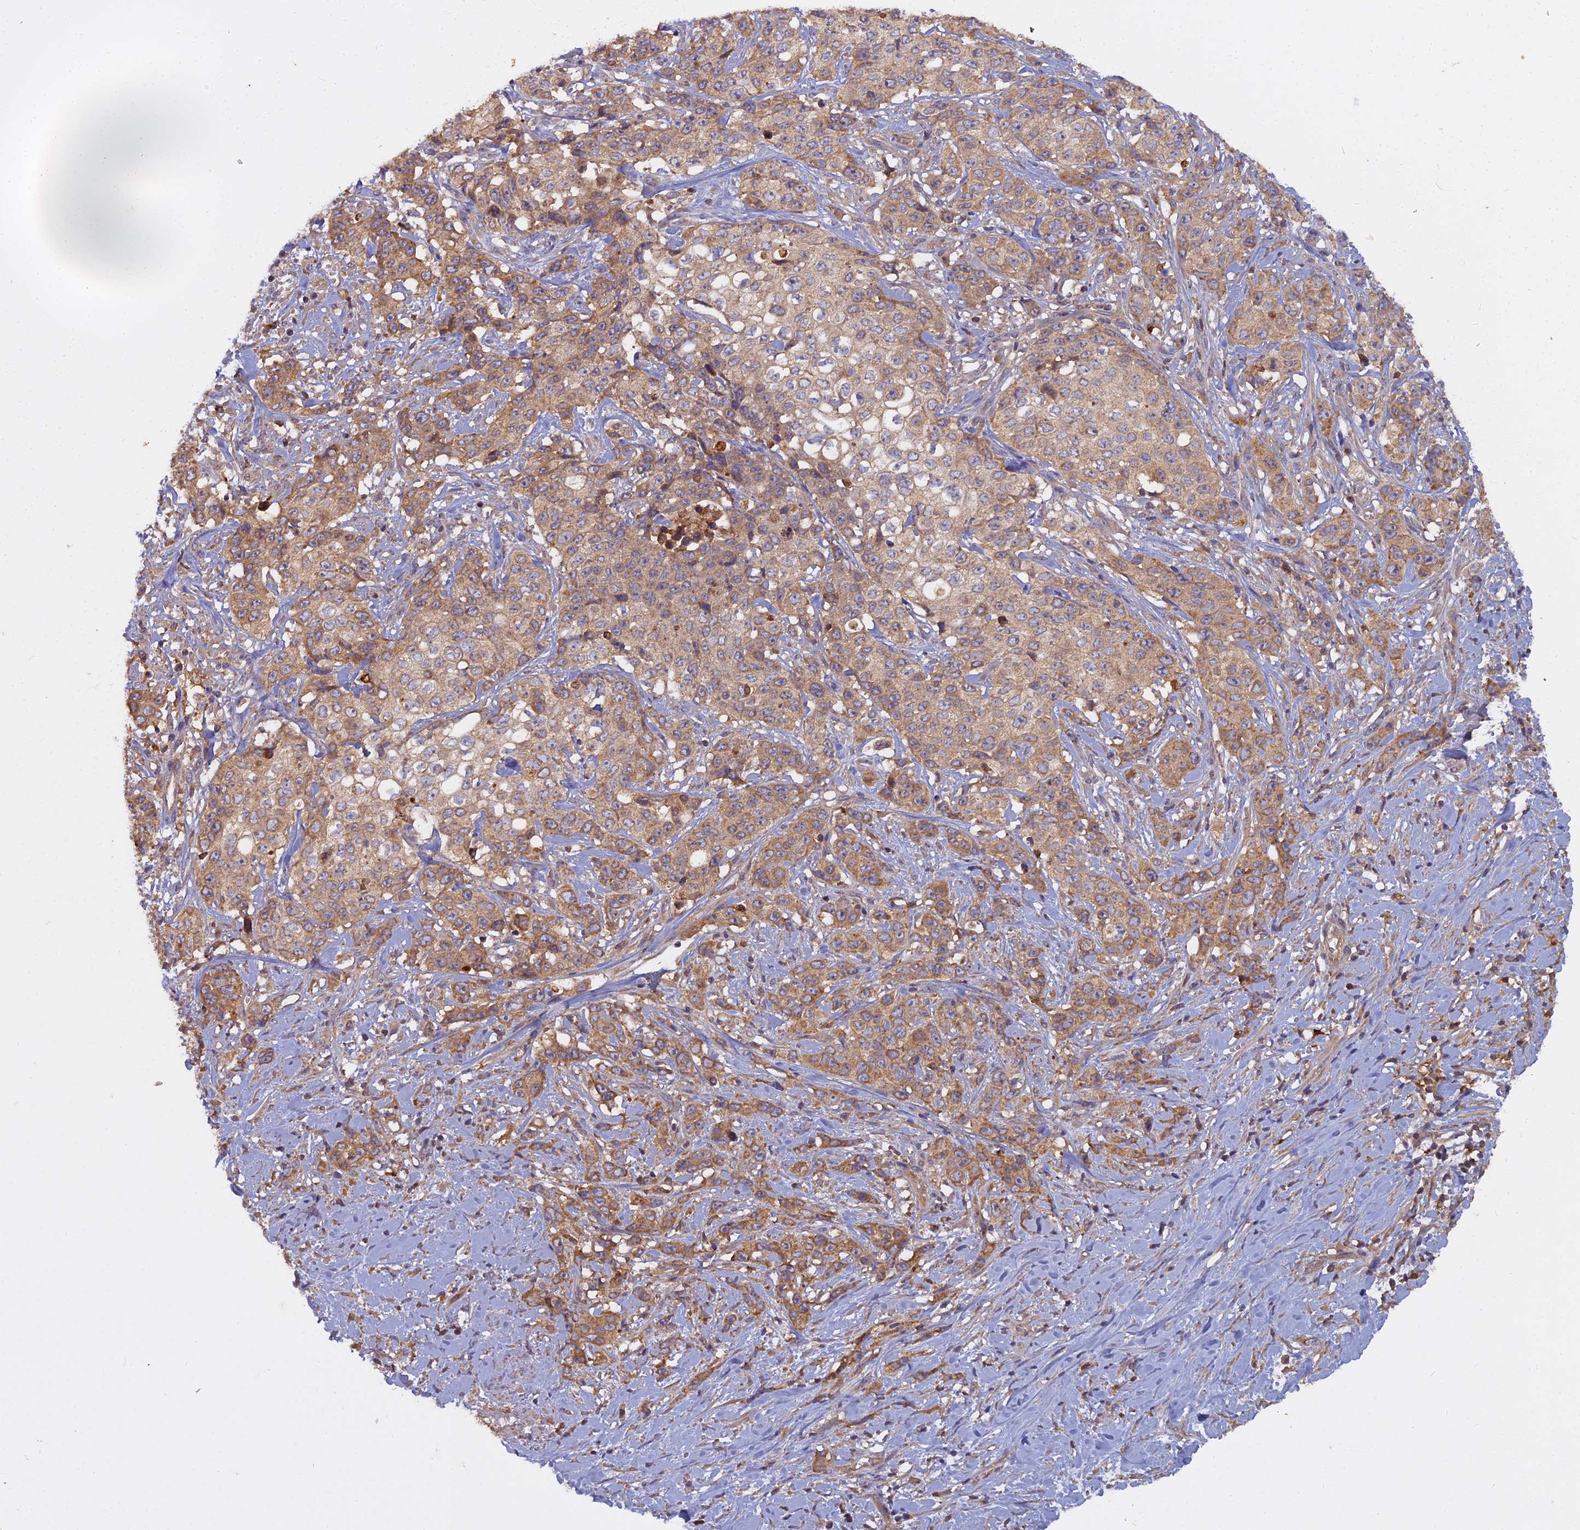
{"staining": {"intensity": "moderate", "quantity": ">75%", "location": "cytoplasmic/membranous"}, "tissue": "stomach cancer", "cell_type": "Tumor cells", "image_type": "cancer", "snomed": [{"axis": "morphology", "description": "Adenocarcinoma, NOS"}, {"axis": "topography", "description": "Stomach, upper"}], "caption": "A high-resolution photomicrograph shows IHC staining of stomach cancer (adenocarcinoma), which demonstrates moderate cytoplasmic/membranous expression in about >75% of tumor cells.", "gene": "CCDC167", "patient": {"sex": "male", "age": 62}}